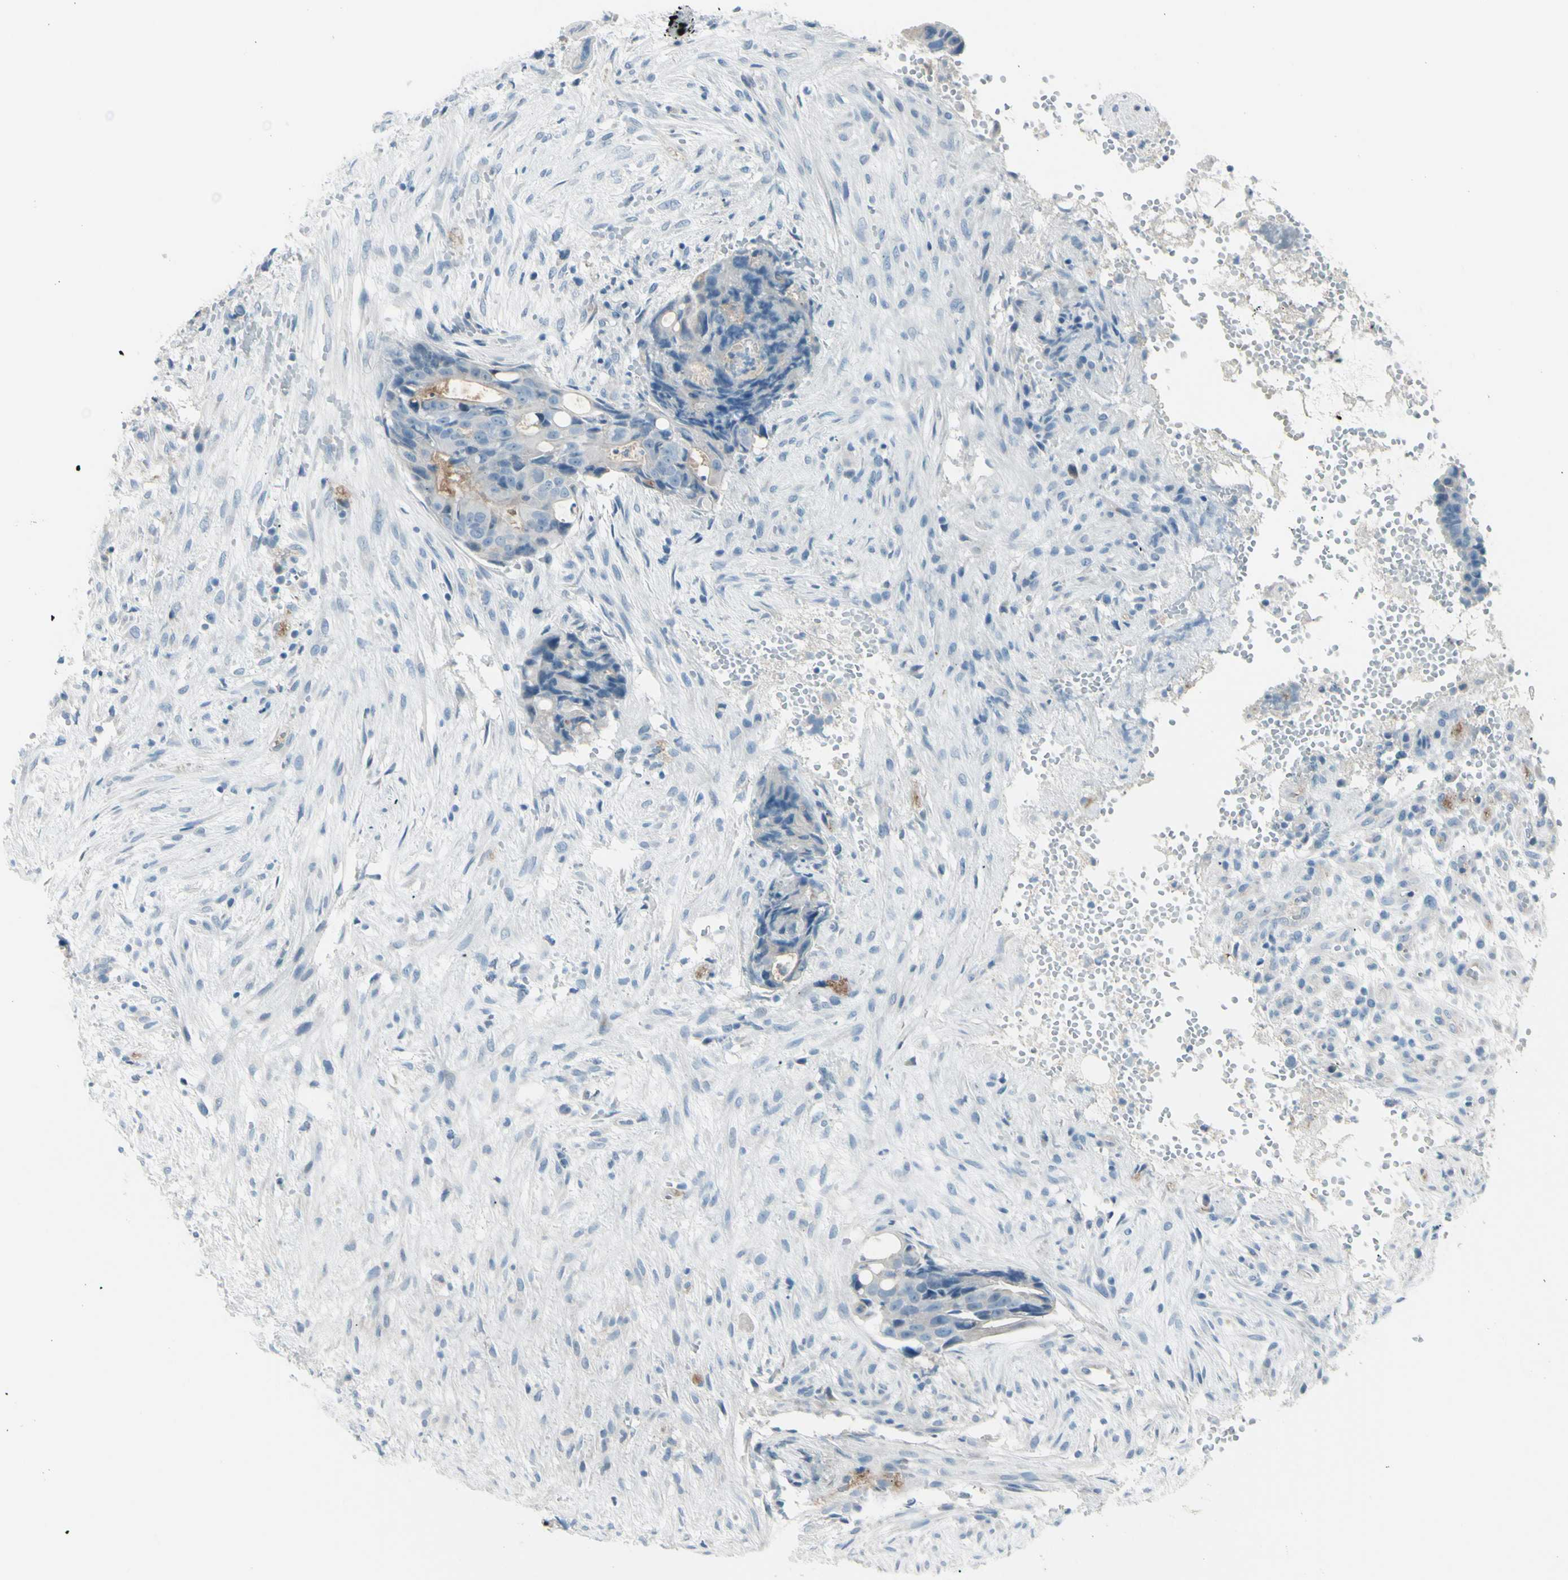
{"staining": {"intensity": "negative", "quantity": "none", "location": "none"}, "tissue": "colorectal cancer", "cell_type": "Tumor cells", "image_type": "cancer", "snomed": [{"axis": "morphology", "description": "Adenocarcinoma, NOS"}, {"axis": "topography", "description": "Colon"}], "caption": "IHC micrograph of neoplastic tissue: colorectal cancer stained with DAB exhibits no significant protein staining in tumor cells.", "gene": "GPR34", "patient": {"sex": "female", "age": 57}}